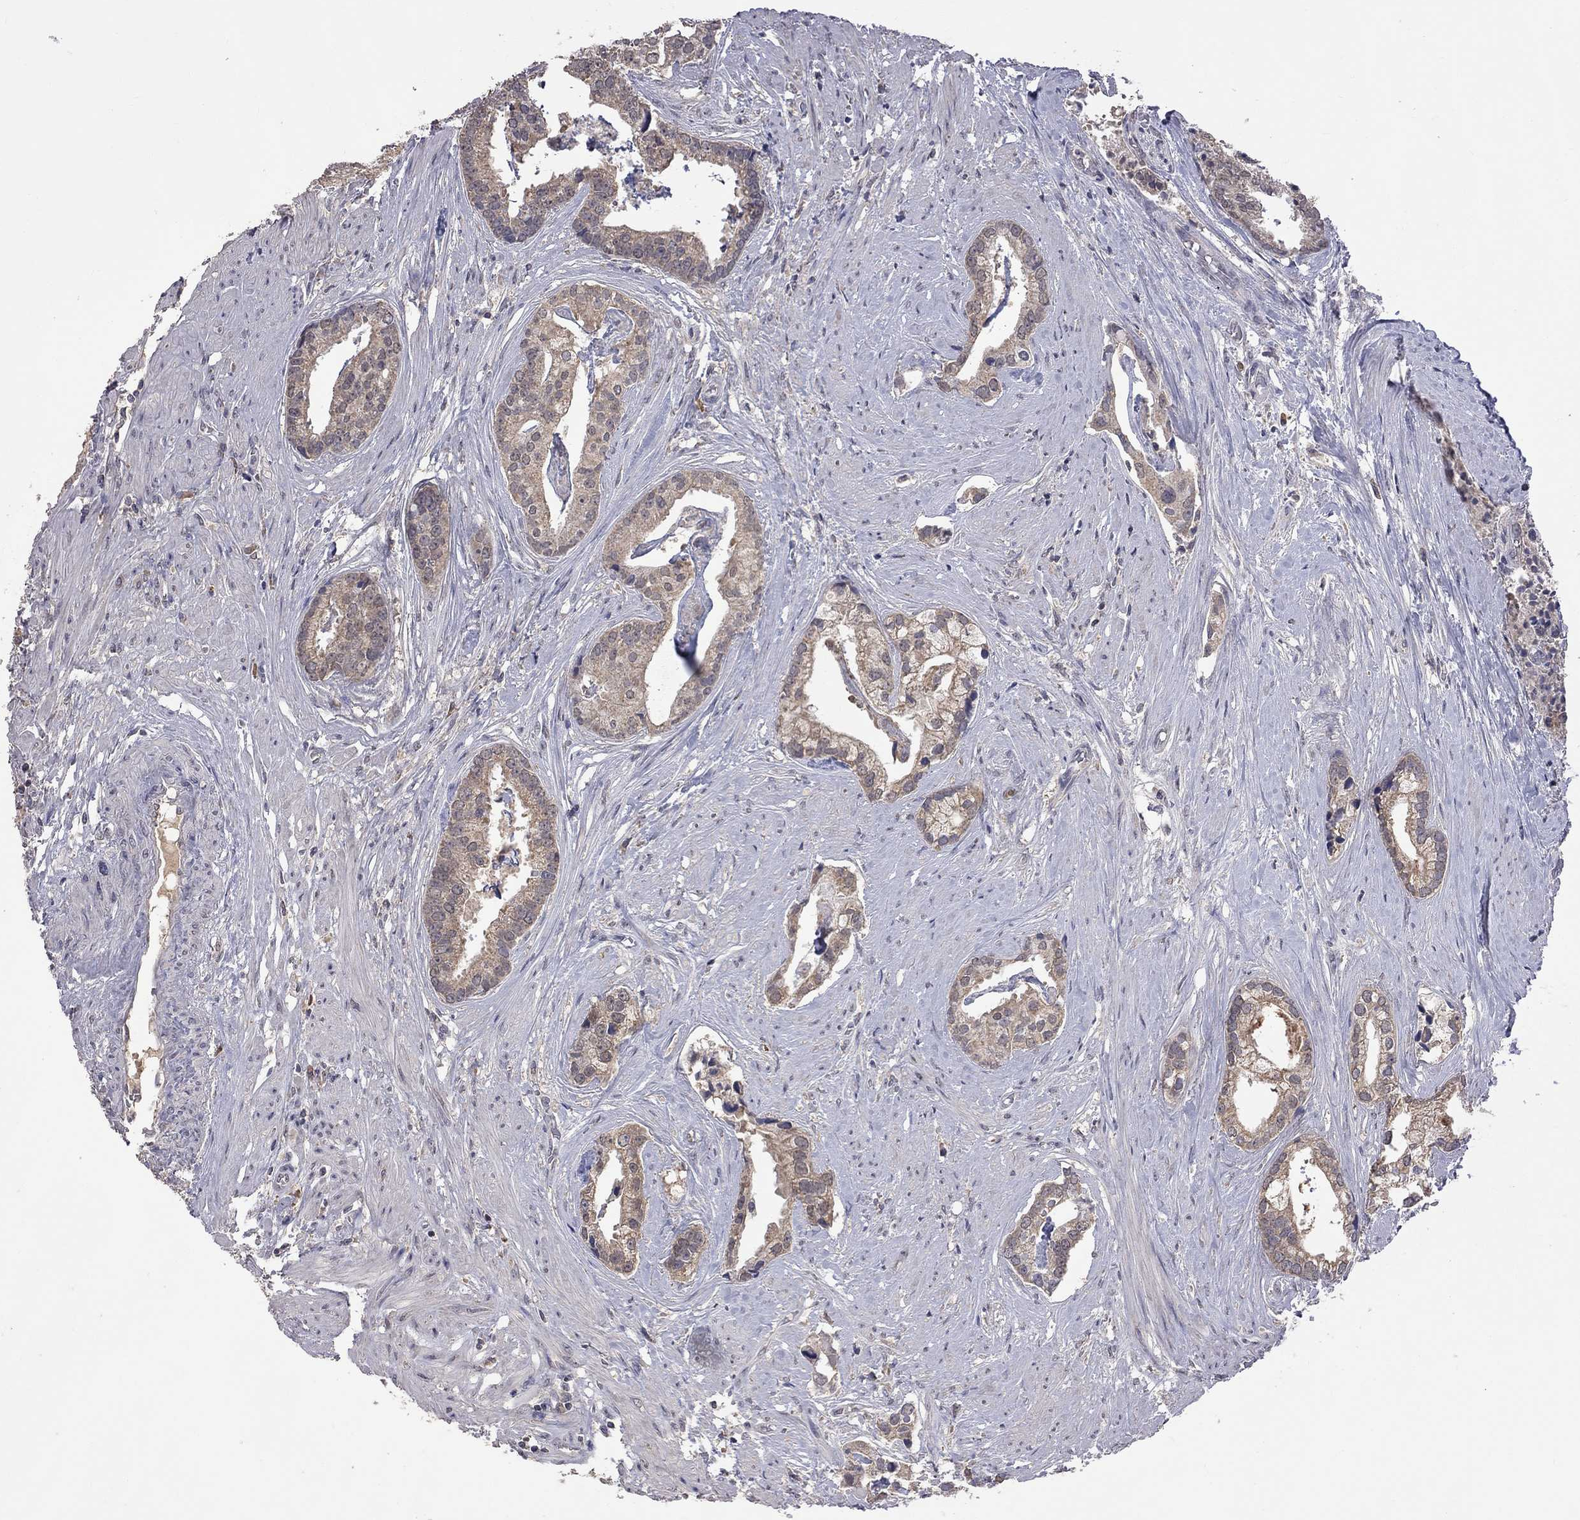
{"staining": {"intensity": "weak", "quantity": ">75%", "location": "cytoplasmic/membranous"}, "tissue": "prostate cancer", "cell_type": "Tumor cells", "image_type": "cancer", "snomed": [{"axis": "morphology", "description": "Adenocarcinoma, NOS"}, {"axis": "topography", "description": "Prostate and seminal vesicle, NOS"}, {"axis": "topography", "description": "Prostate"}], "caption": "Approximately >75% of tumor cells in human prostate adenocarcinoma show weak cytoplasmic/membranous protein staining as visualized by brown immunohistochemical staining.", "gene": "HTR6", "patient": {"sex": "male", "age": 44}}